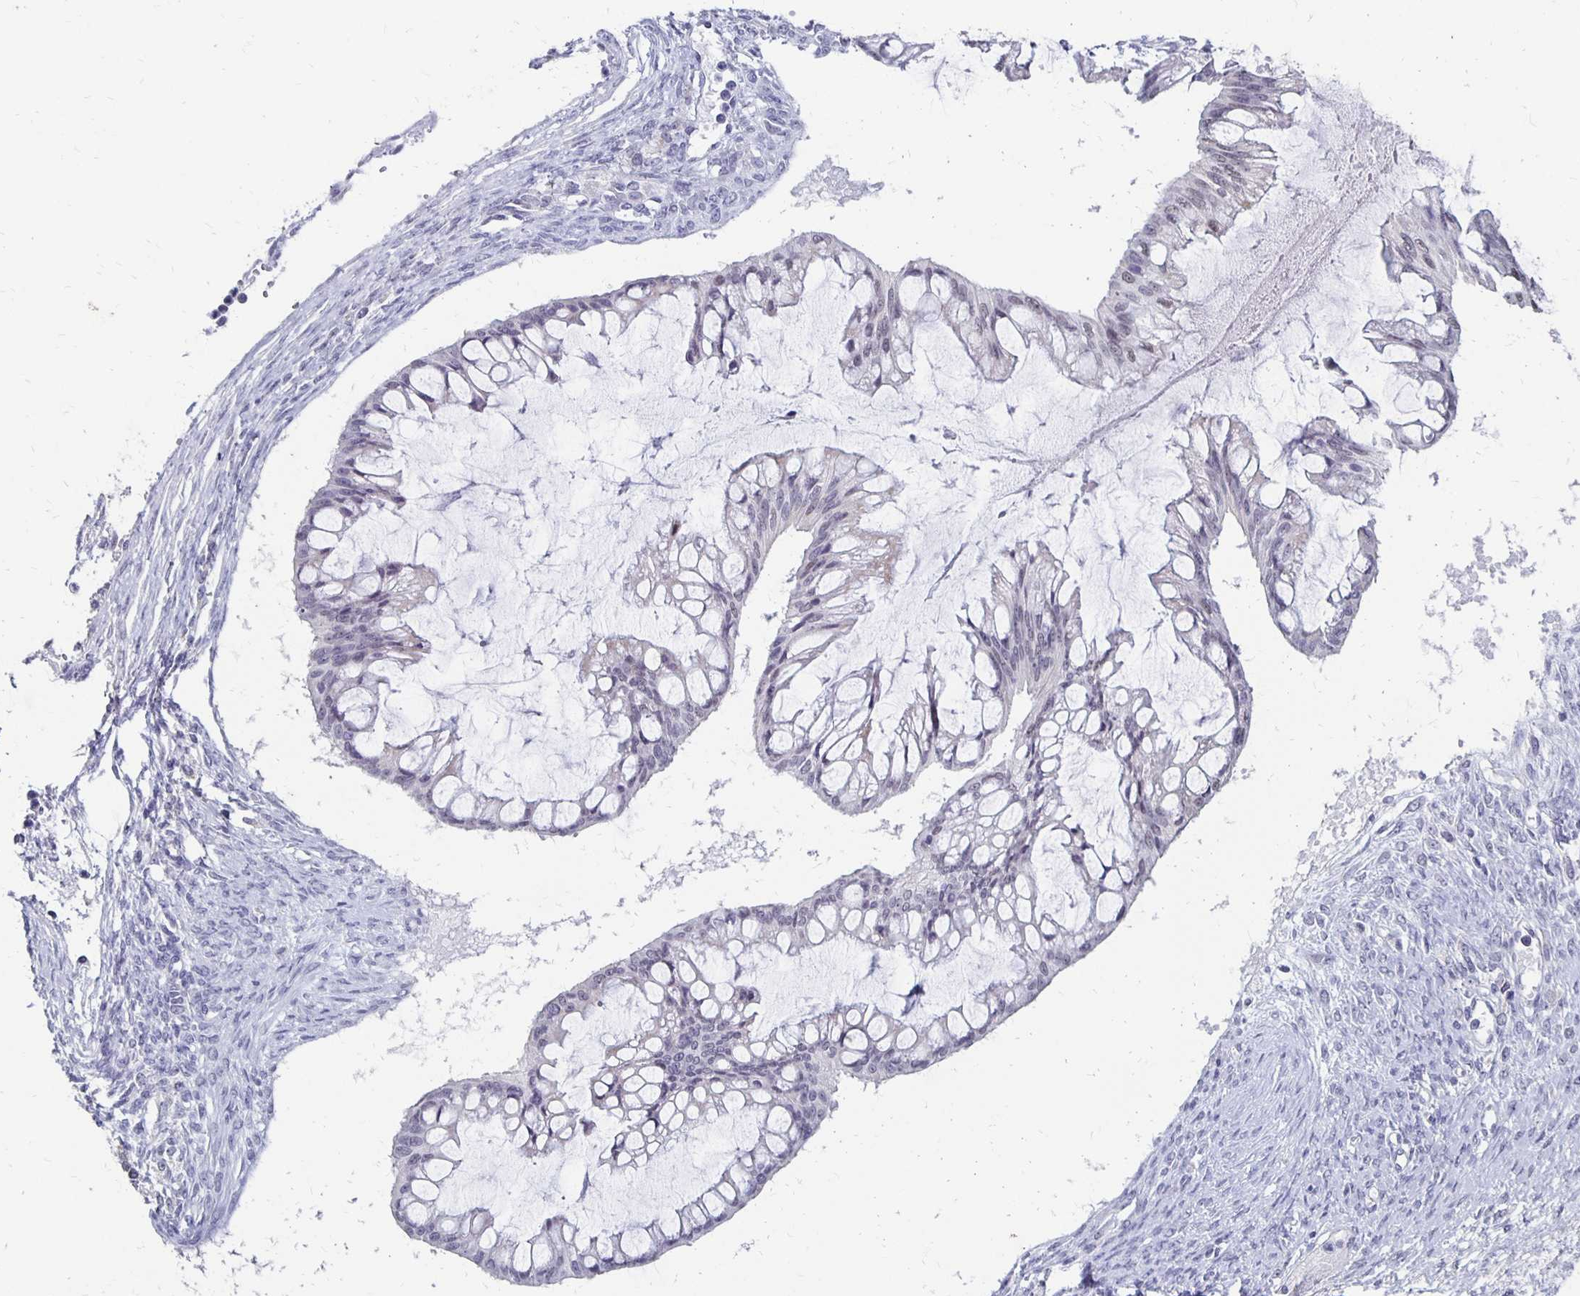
{"staining": {"intensity": "weak", "quantity": "<25%", "location": "nuclear"}, "tissue": "ovarian cancer", "cell_type": "Tumor cells", "image_type": "cancer", "snomed": [{"axis": "morphology", "description": "Cystadenocarcinoma, mucinous, NOS"}, {"axis": "topography", "description": "Ovary"}], "caption": "High magnification brightfield microscopy of ovarian cancer (mucinous cystadenocarcinoma) stained with DAB (brown) and counterstained with hematoxylin (blue): tumor cells show no significant staining. (DAB immunohistochemistry visualized using brightfield microscopy, high magnification).", "gene": "ATOSB", "patient": {"sex": "female", "age": 73}}